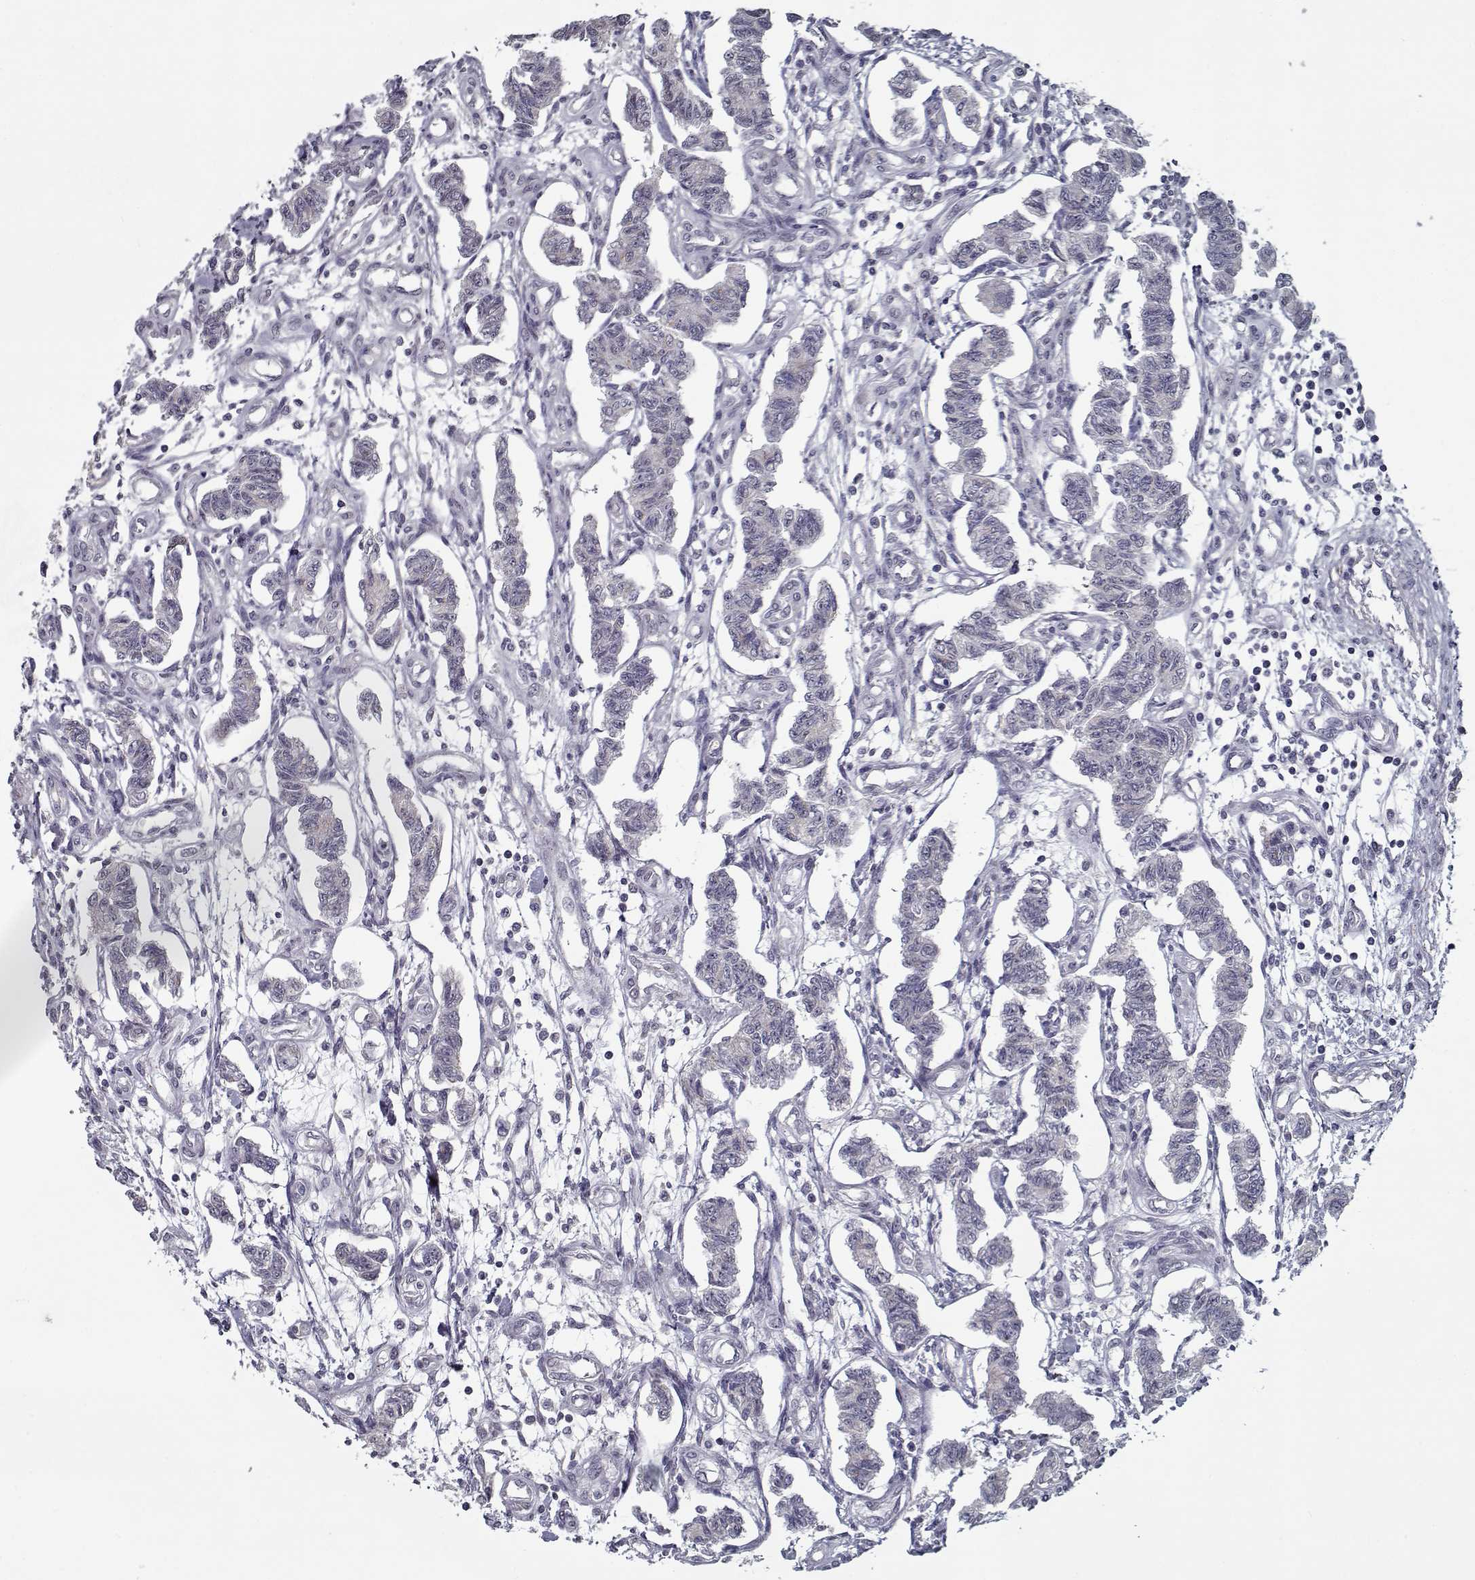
{"staining": {"intensity": "negative", "quantity": "none", "location": "none"}, "tissue": "carcinoid", "cell_type": "Tumor cells", "image_type": "cancer", "snomed": [{"axis": "morphology", "description": "Carcinoid, malignant, NOS"}, {"axis": "topography", "description": "Kidney"}], "caption": "High magnification brightfield microscopy of carcinoid stained with DAB (brown) and counterstained with hematoxylin (blue): tumor cells show no significant positivity.", "gene": "SEC16B", "patient": {"sex": "female", "age": 41}}